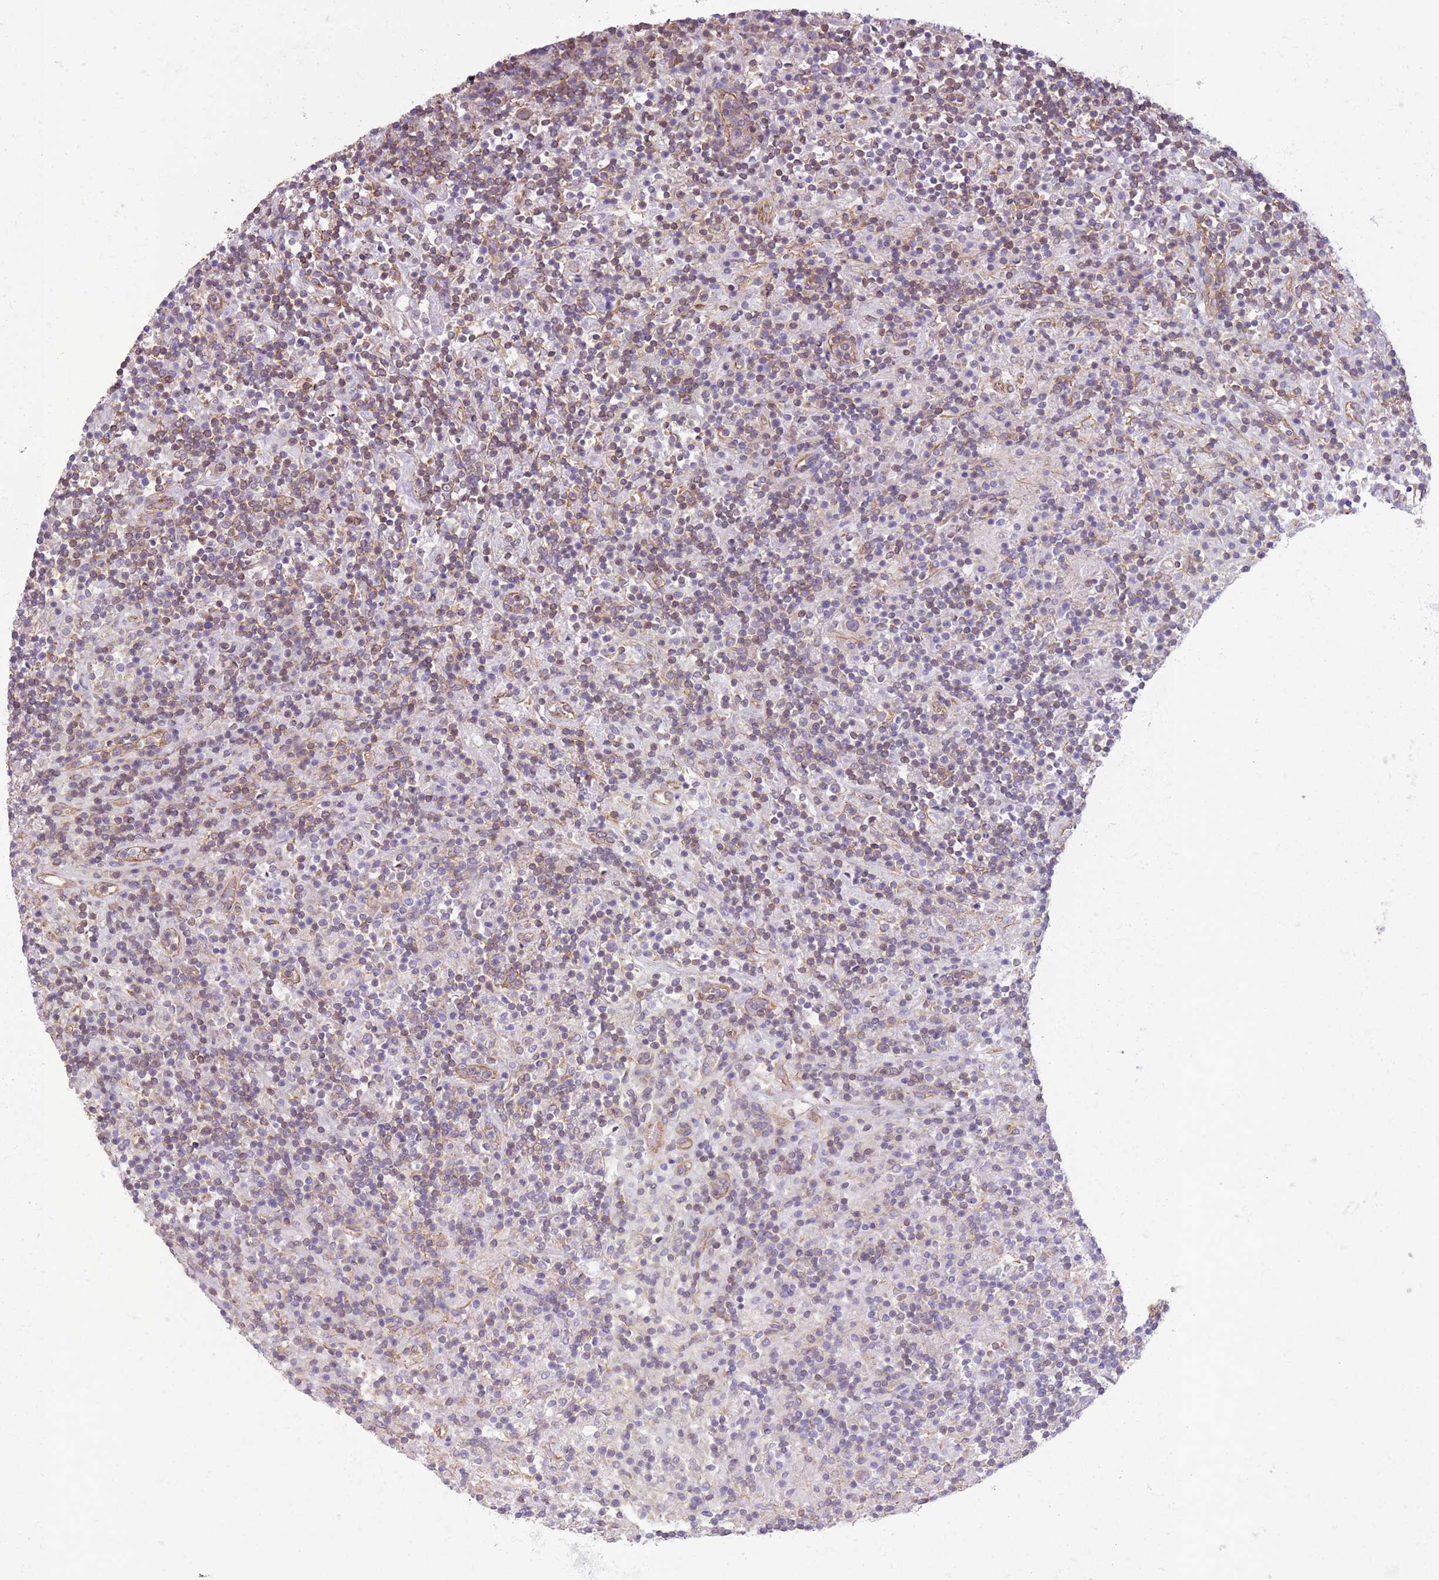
{"staining": {"intensity": "weak", "quantity": "<25%", "location": "cytoplasmic/membranous"}, "tissue": "lymphoma", "cell_type": "Tumor cells", "image_type": "cancer", "snomed": [{"axis": "morphology", "description": "Hodgkin's disease, NOS"}, {"axis": "topography", "description": "Lymph node"}], "caption": "Immunohistochemistry photomicrograph of human lymphoma stained for a protein (brown), which displays no expression in tumor cells.", "gene": "ADD1", "patient": {"sex": "male", "age": 70}}